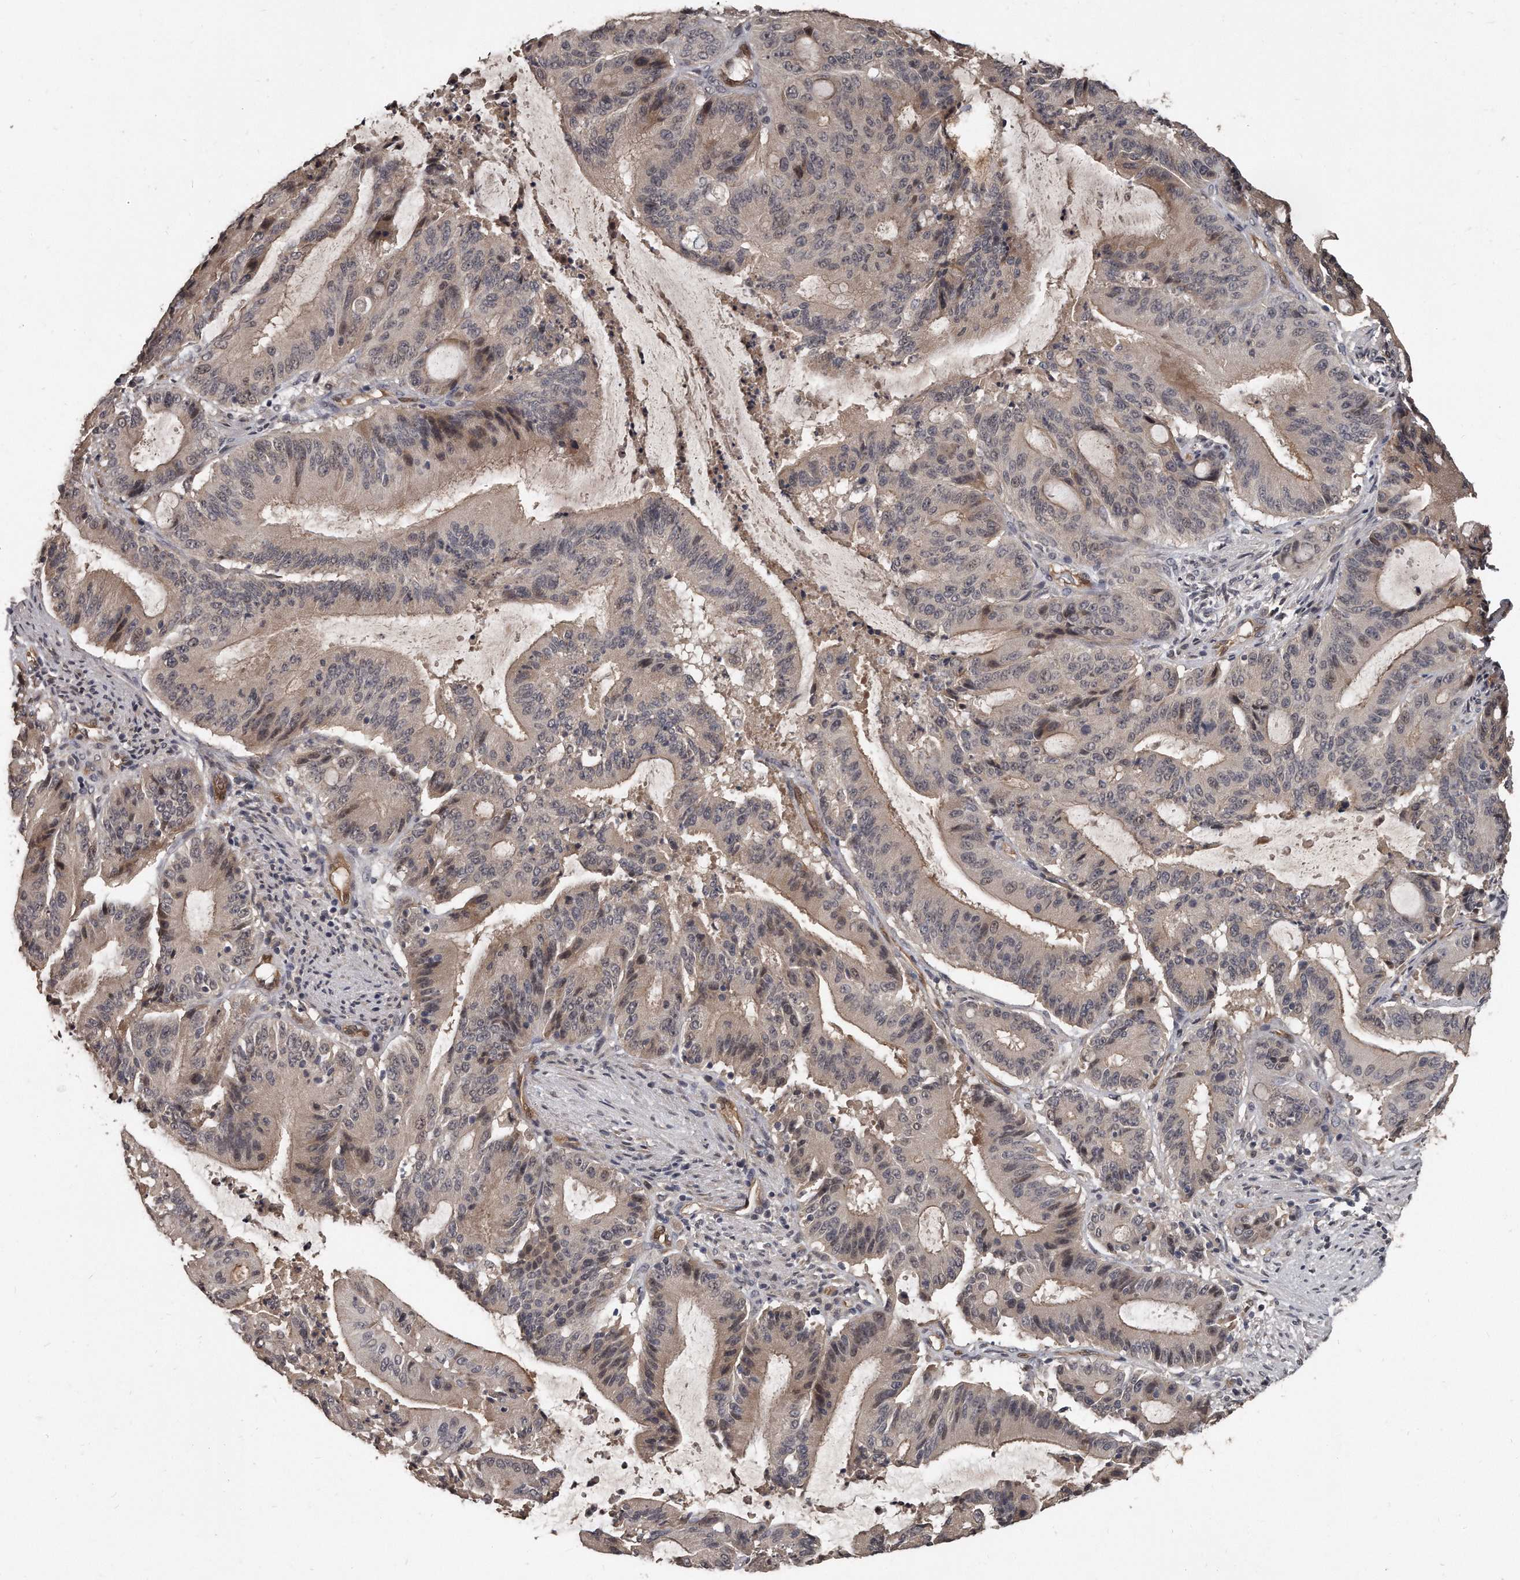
{"staining": {"intensity": "weak", "quantity": "25%-75%", "location": "cytoplasmic/membranous,nuclear"}, "tissue": "liver cancer", "cell_type": "Tumor cells", "image_type": "cancer", "snomed": [{"axis": "morphology", "description": "Normal tissue, NOS"}, {"axis": "morphology", "description": "Cholangiocarcinoma"}, {"axis": "topography", "description": "Liver"}, {"axis": "topography", "description": "Peripheral nerve tissue"}], "caption": "Protein expression analysis of liver cancer shows weak cytoplasmic/membranous and nuclear staining in about 25%-75% of tumor cells. Using DAB (brown) and hematoxylin (blue) stains, captured at high magnification using brightfield microscopy.", "gene": "GRB10", "patient": {"sex": "female", "age": 73}}